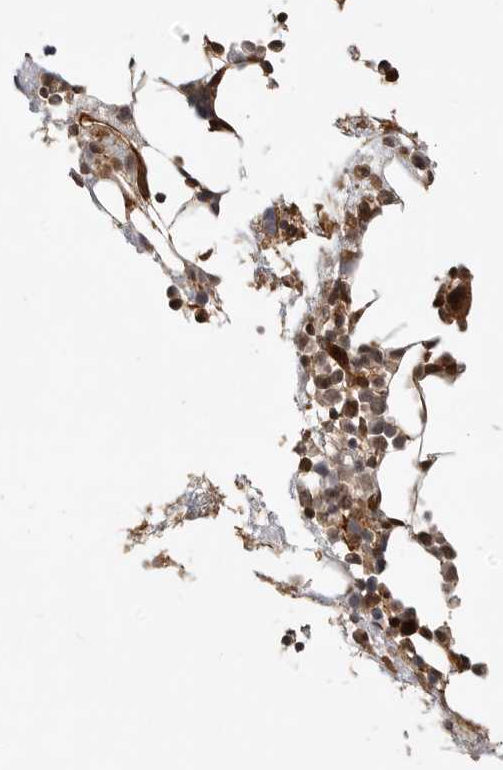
{"staining": {"intensity": "moderate", "quantity": "<25%", "location": "cytoplasmic/membranous,nuclear"}, "tissue": "bone marrow", "cell_type": "Hematopoietic cells", "image_type": "normal", "snomed": [{"axis": "morphology", "description": "Normal tissue, NOS"}, {"axis": "morphology", "description": "Inflammation, NOS"}, {"axis": "topography", "description": "Bone marrow"}], "caption": "Immunohistochemistry staining of benign bone marrow, which displays low levels of moderate cytoplasmic/membranous,nuclear positivity in about <25% of hematopoietic cells indicating moderate cytoplasmic/membranous,nuclear protein expression. The staining was performed using DAB (3,3'-diaminobenzidine) (brown) for protein detection and nuclei were counterstained in hematoxylin (blue).", "gene": "ADPRS", "patient": {"sex": "female", "age": 81}}